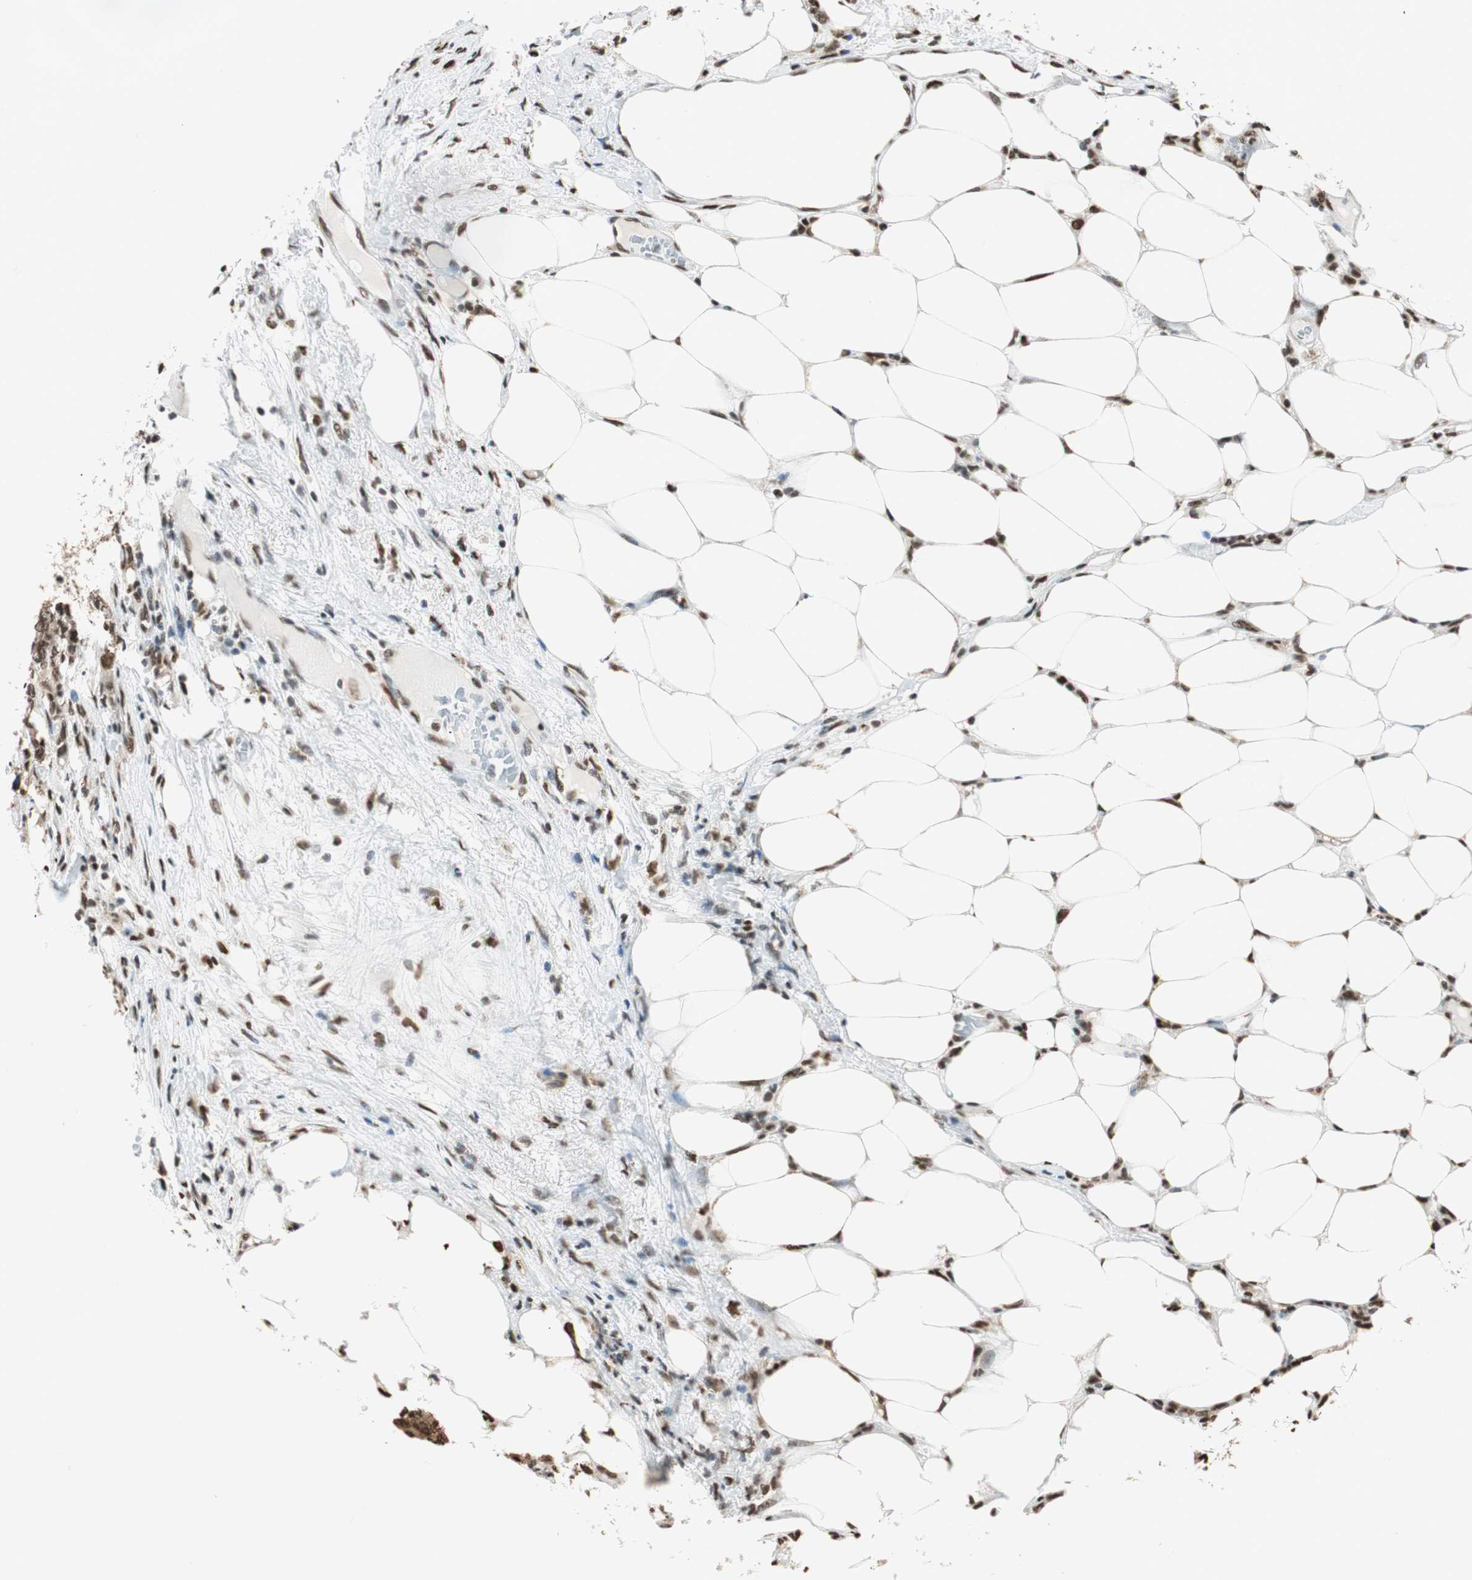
{"staining": {"intensity": "moderate", "quantity": "25%-75%", "location": "nuclear"}, "tissue": "colorectal cancer", "cell_type": "Tumor cells", "image_type": "cancer", "snomed": [{"axis": "morphology", "description": "Adenocarcinoma, NOS"}, {"axis": "topography", "description": "Colon"}], "caption": "Protein staining of colorectal cancer tissue exhibits moderate nuclear expression in about 25%-75% of tumor cells. (DAB (3,3'-diaminobenzidine) = brown stain, brightfield microscopy at high magnification).", "gene": "FANCG", "patient": {"sex": "female", "age": 86}}